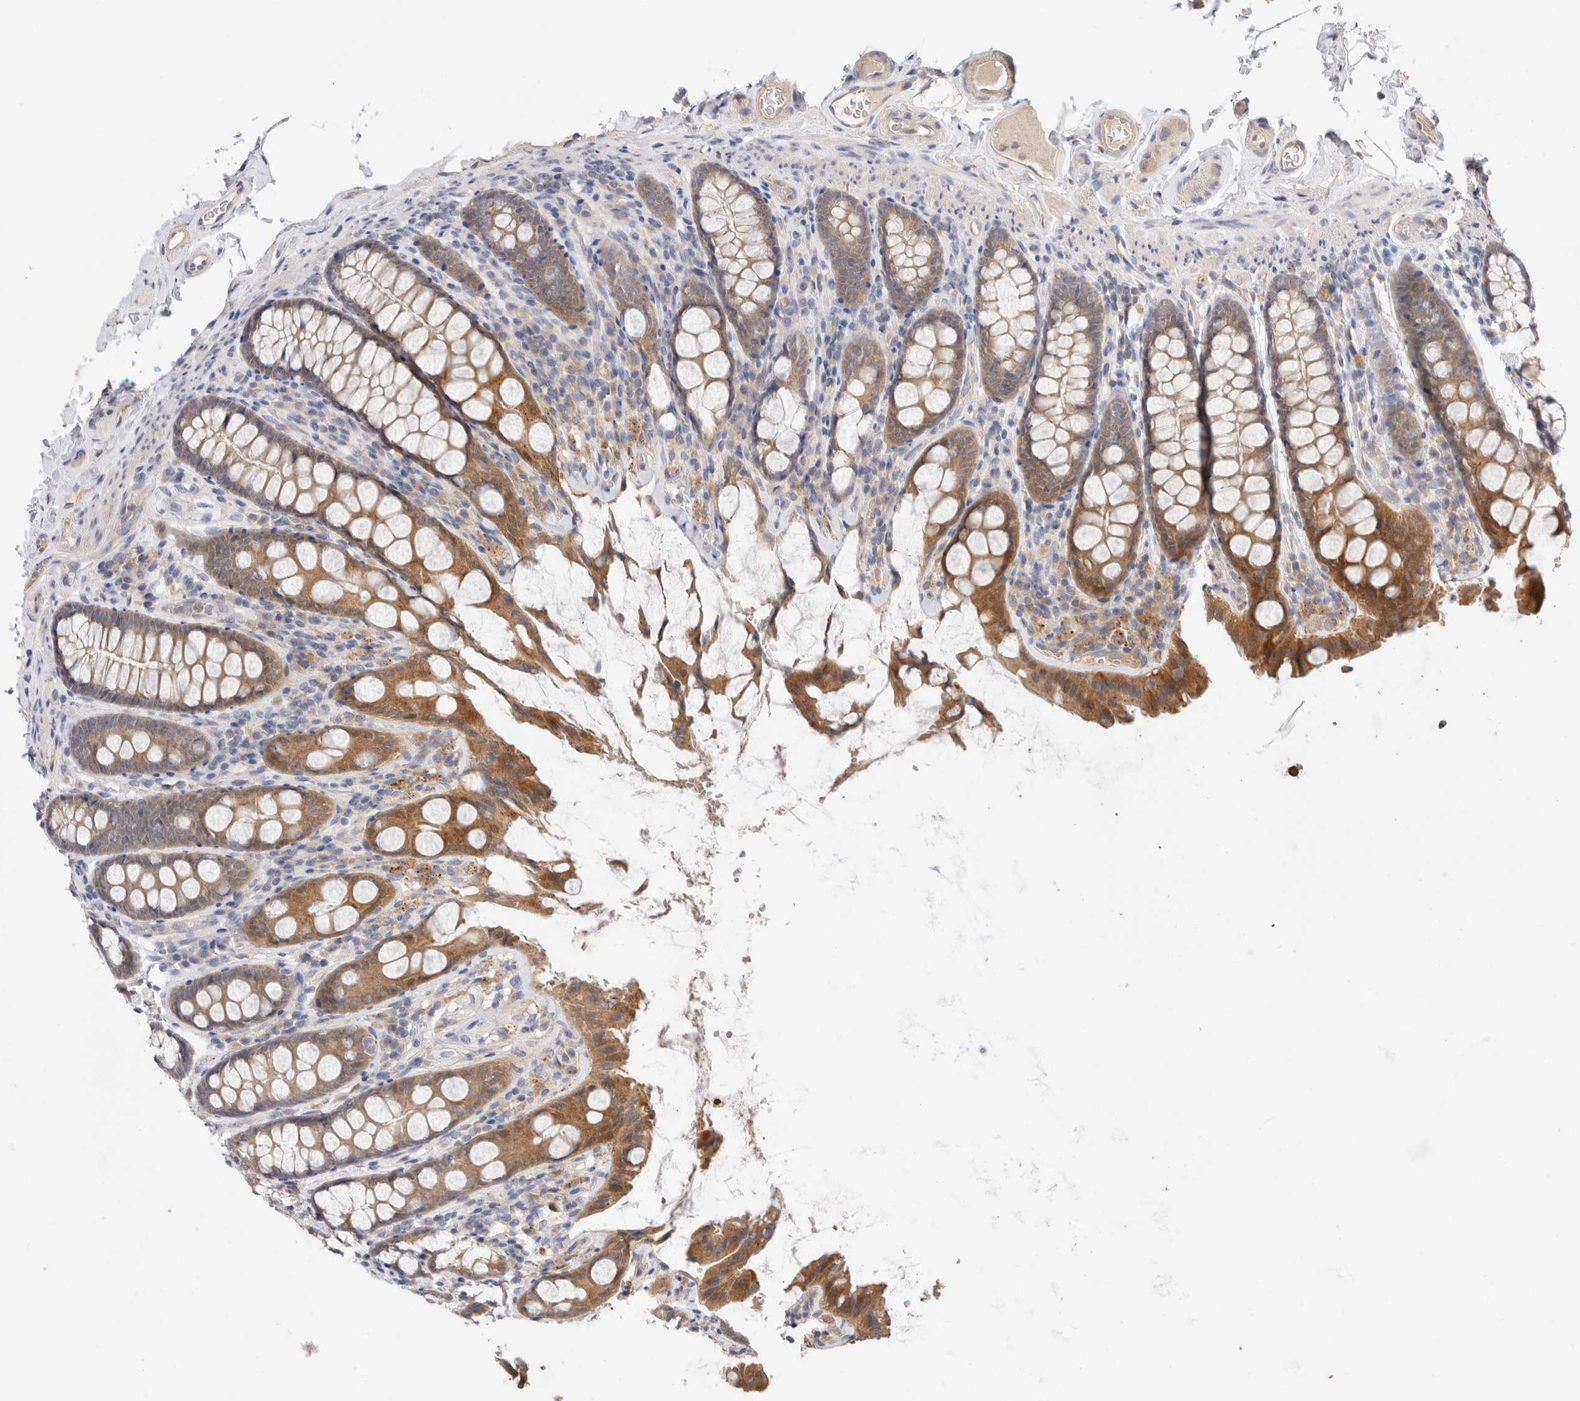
{"staining": {"intensity": "weak", "quantity": ">75%", "location": "cytoplasmic/membranous"}, "tissue": "colon", "cell_type": "Endothelial cells", "image_type": "normal", "snomed": [{"axis": "morphology", "description": "Normal tissue, NOS"}, {"axis": "topography", "description": "Colon"}, {"axis": "topography", "description": "Peripheral nerve tissue"}], "caption": "Colon stained with a protein marker shows weak staining in endothelial cells.", "gene": "SGK1", "patient": {"sex": "female", "age": 61}}